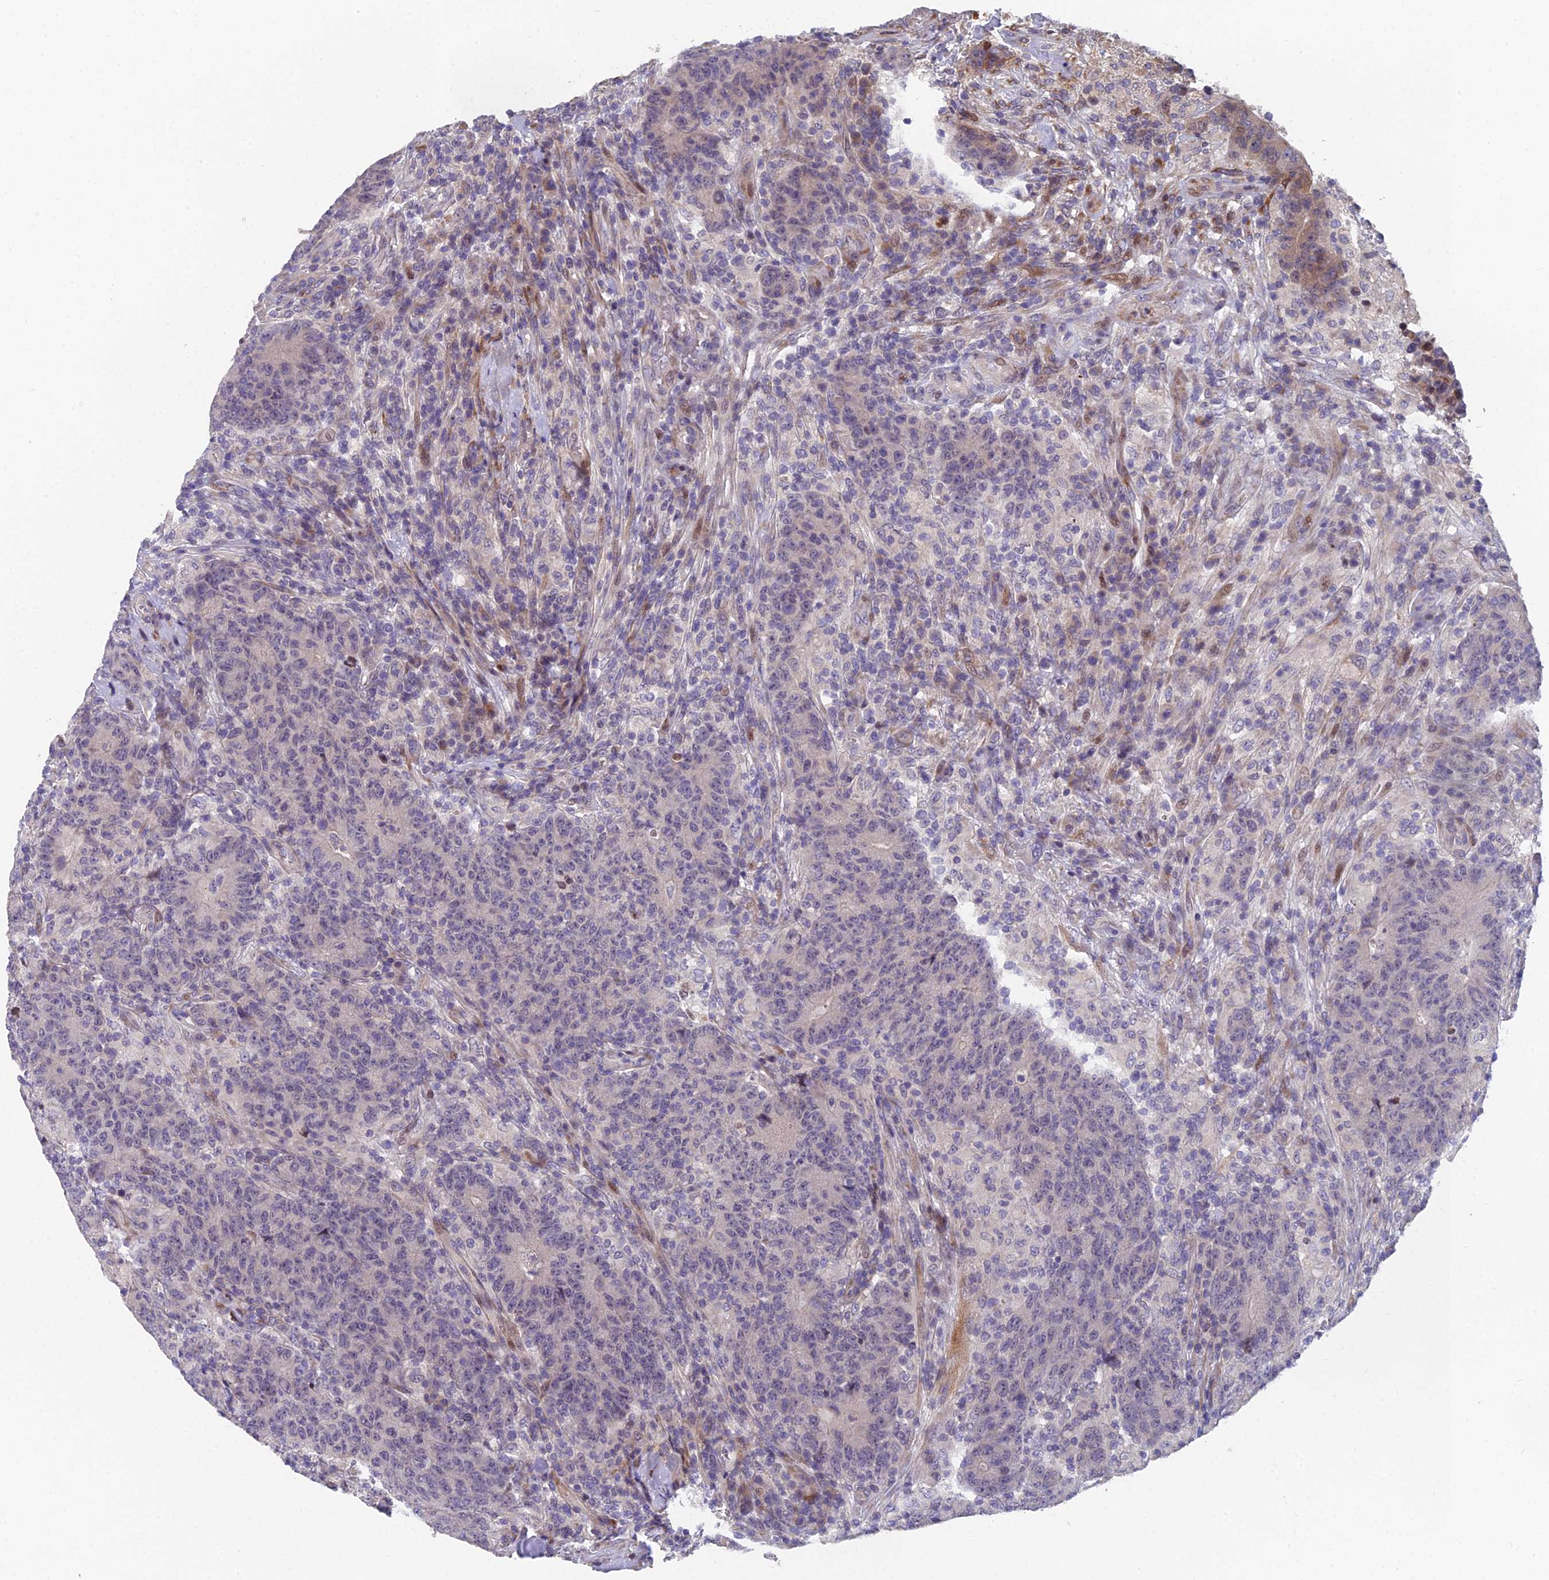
{"staining": {"intensity": "negative", "quantity": "none", "location": "none"}, "tissue": "colorectal cancer", "cell_type": "Tumor cells", "image_type": "cancer", "snomed": [{"axis": "morphology", "description": "Adenocarcinoma, NOS"}, {"axis": "topography", "description": "Colon"}], "caption": "A micrograph of colorectal cancer stained for a protein exhibits no brown staining in tumor cells.", "gene": "RAB28", "patient": {"sex": "female", "age": 75}}